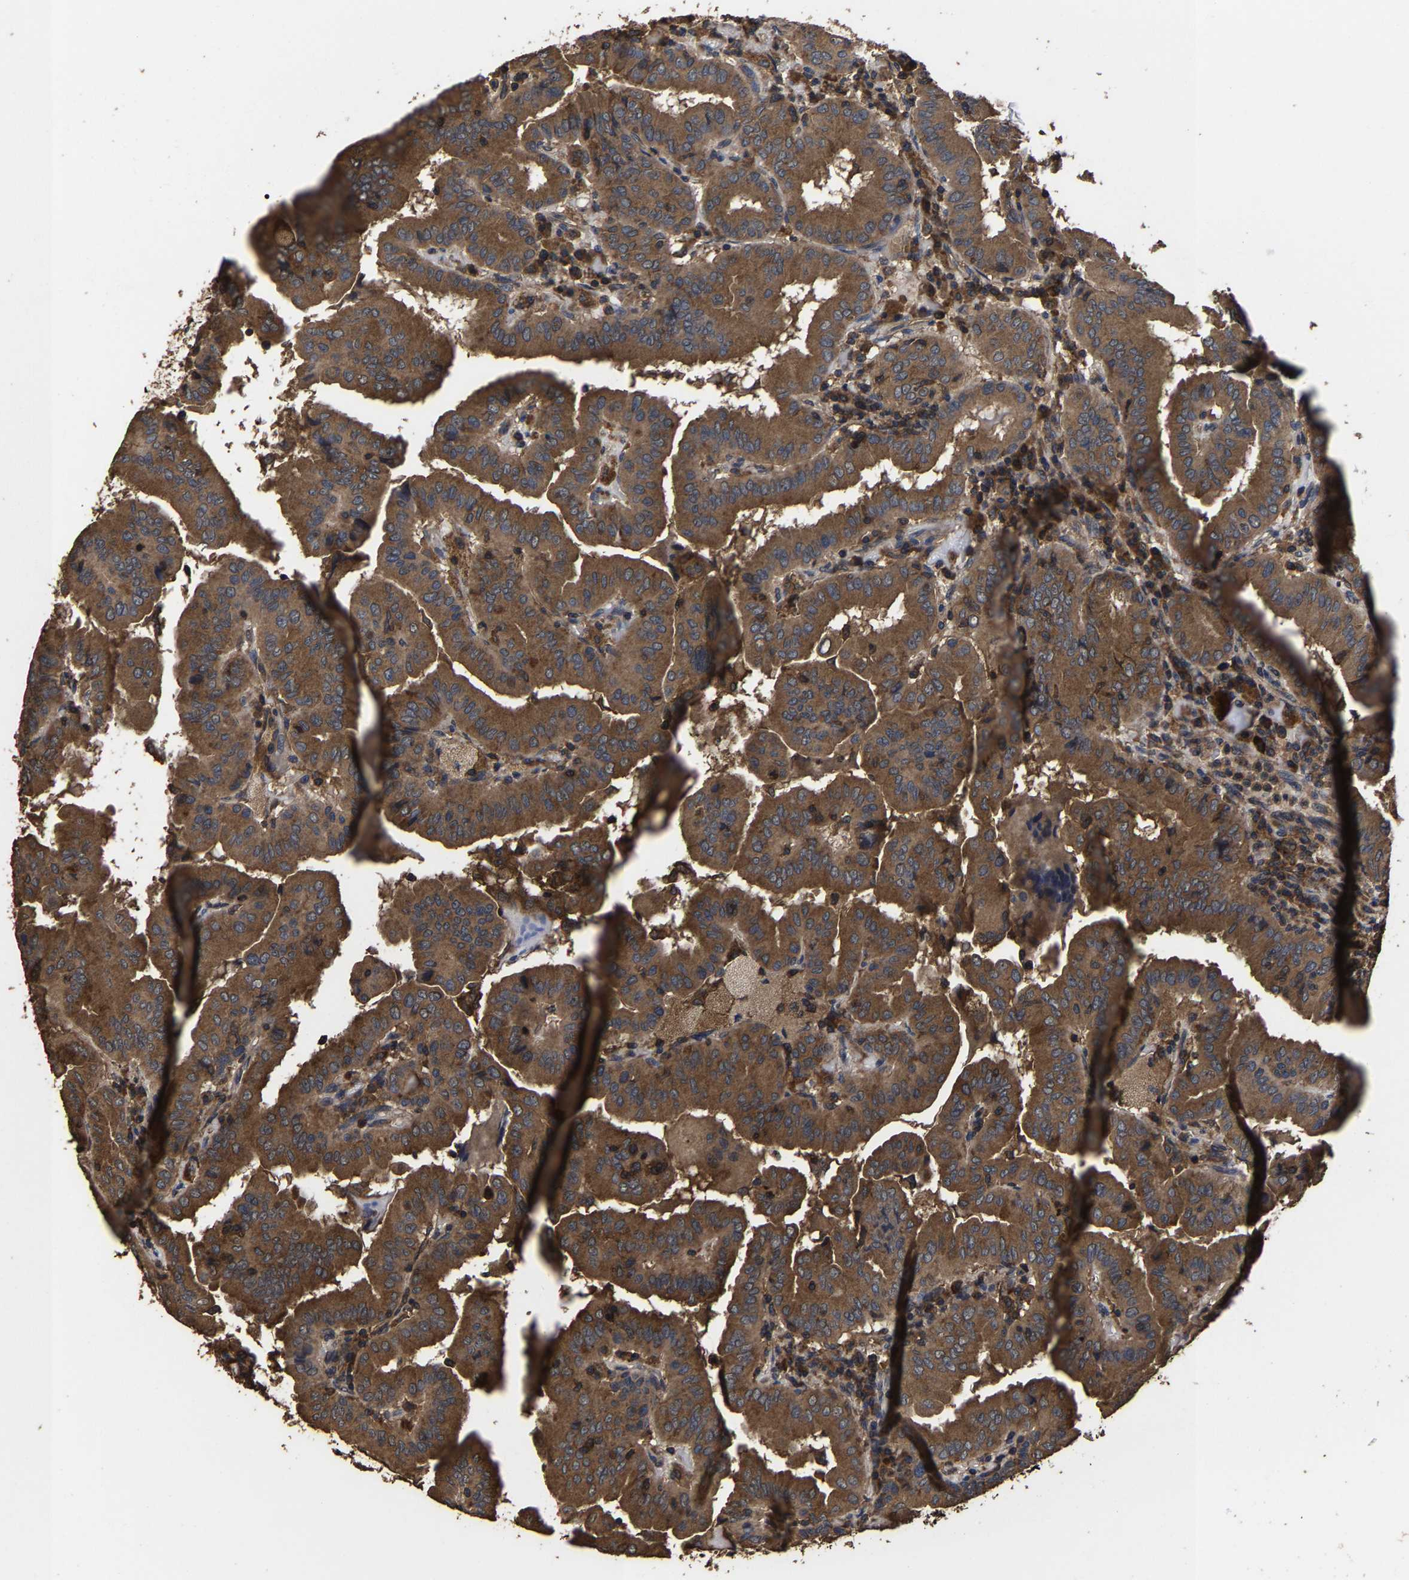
{"staining": {"intensity": "strong", "quantity": ">75%", "location": "cytoplasmic/membranous"}, "tissue": "thyroid cancer", "cell_type": "Tumor cells", "image_type": "cancer", "snomed": [{"axis": "morphology", "description": "Papillary adenocarcinoma, NOS"}, {"axis": "topography", "description": "Thyroid gland"}], "caption": "Immunohistochemical staining of thyroid cancer (papillary adenocarcinoma) displays high levels of strong cytoplasmic/membranous protein staining in approximately >75% of tumor cells.", "gene": "ITCH", "patient": {"sex": "male", "age": 33}}